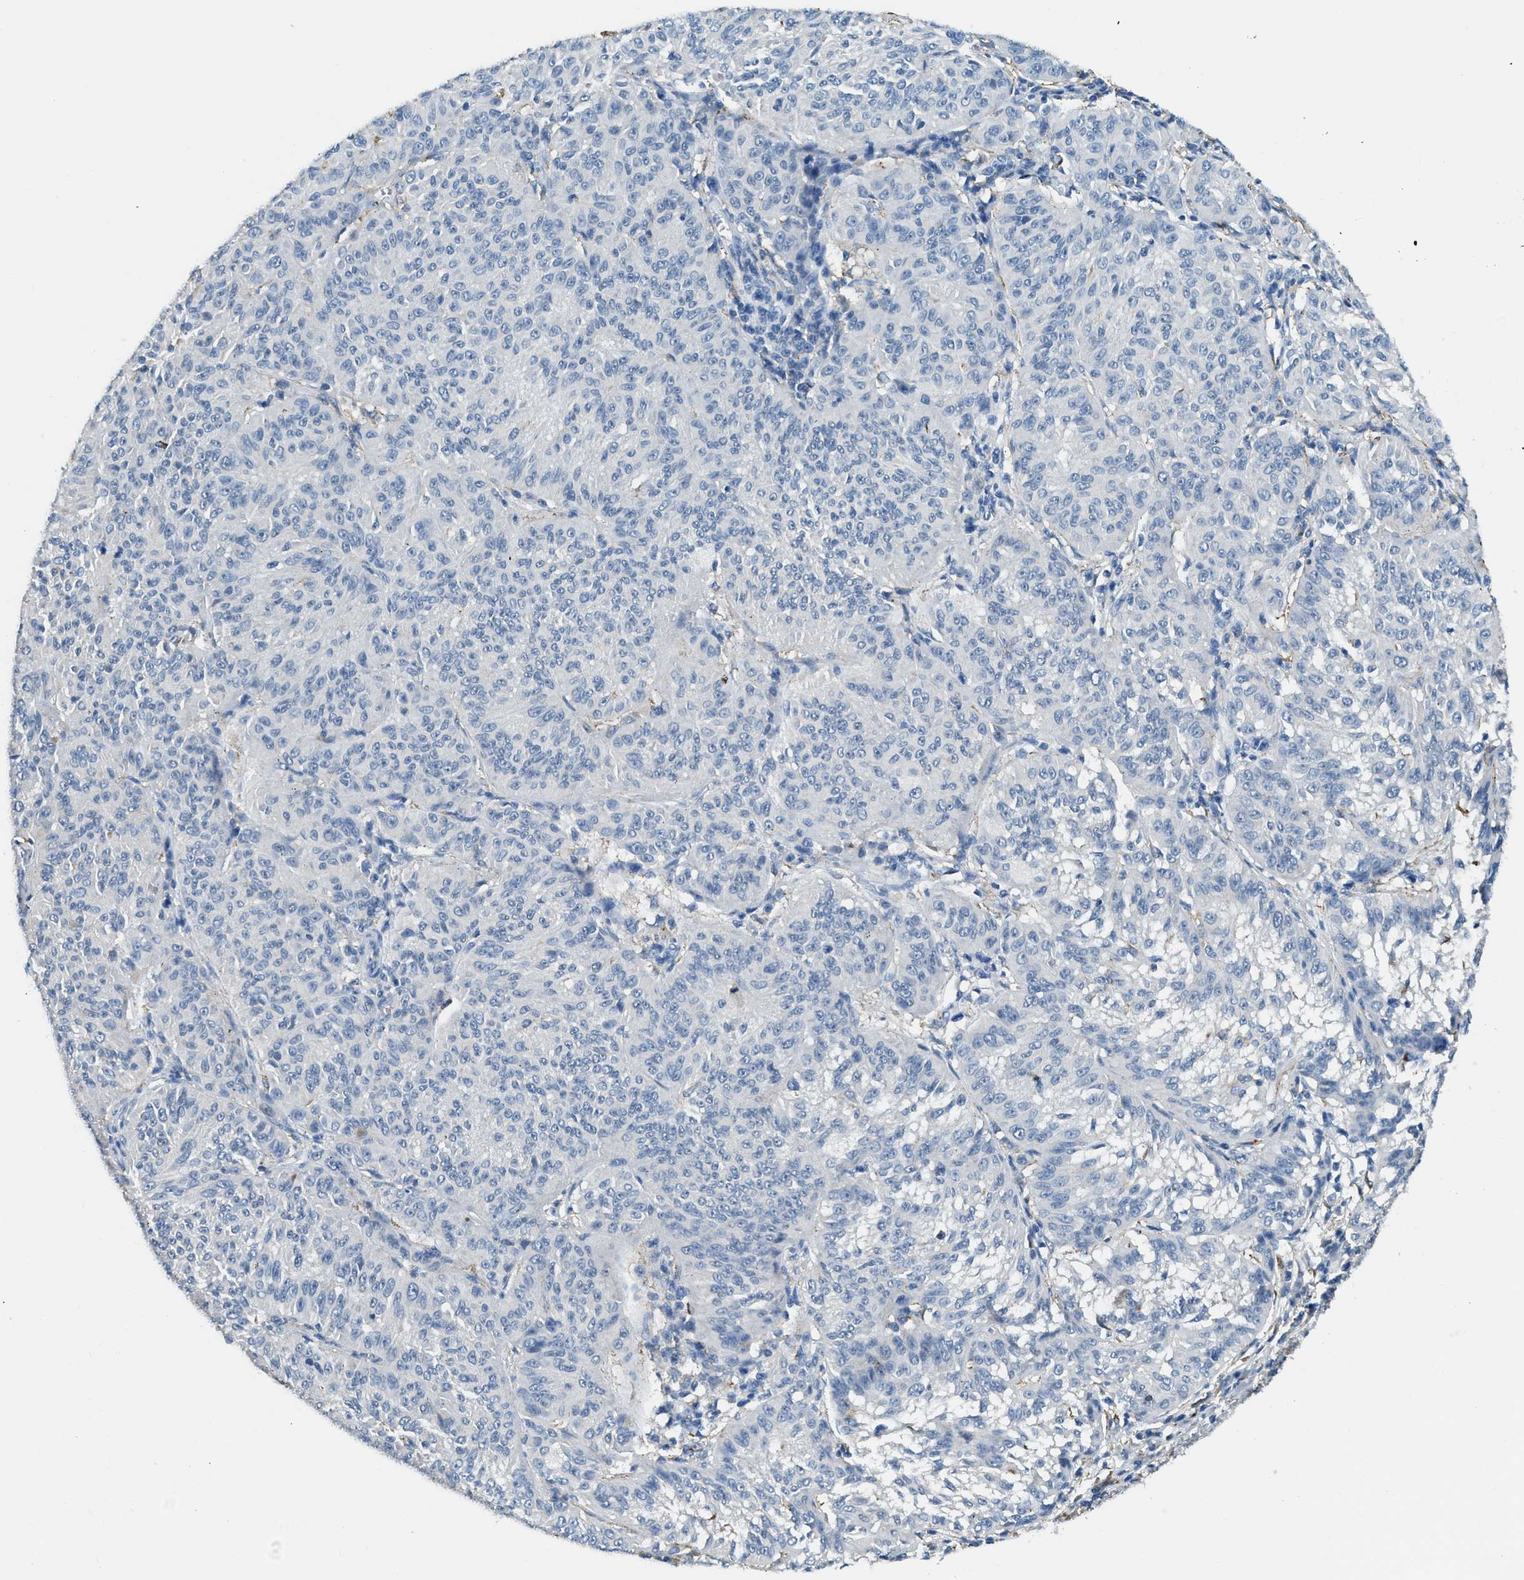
{"staining": {"intensity": "negative", "quantity": "none", "location": "none"}, "tissue": "melanoma", "cell_type": "Tumor cells", "image_type": "cancer", "snomed": [{"axis": "morphology", "description": "Malignant melanoma, NOS"}, {"axis": "topography", "description": "Skin"}], "caption": "Immunohistochemistry histopathology image of human melanoma stained for a protein (brown), which exhibits no expression in tumor cells.", "gene": "LRP1", "patient": {"sex": "female", "age": 72}}